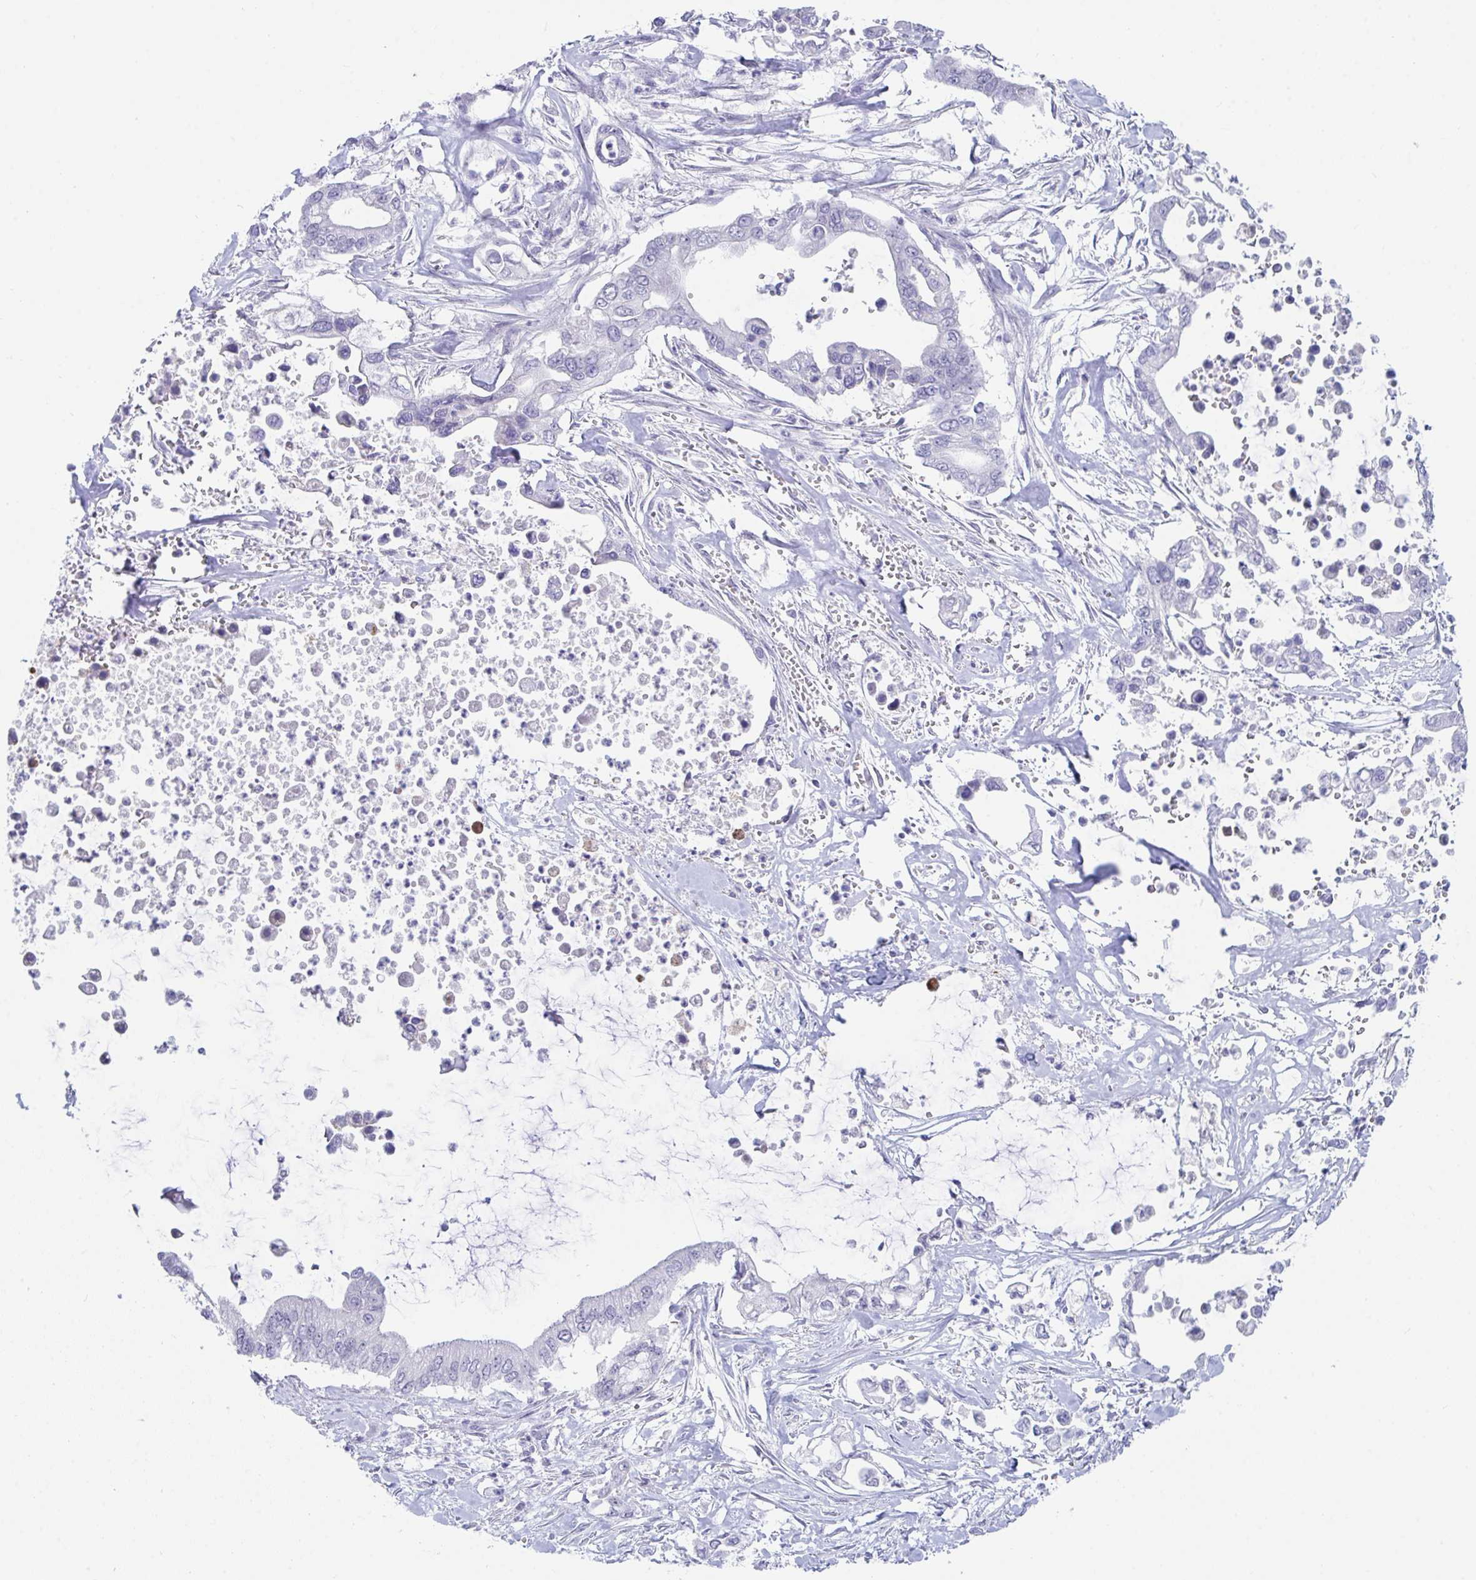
{"staining": {"intensity": "negative", "quantity": "none", "location": "none"}, "tissue": "pancreatic cancer", "cell_type": "Tumor cells", "image_type": "cancer", "snomed": [{"axis": "morphology", "description": "Adenocarcinoma, NOS"}, {"axis": "topography", "description": "Pancreas"}], "caption": "The image displays no staining of tumor cells in pancreatic adenocarcinoma. (Brightfield microscopy of DAB (3,3'-diaminobenzidine) immunohistochemistry (IHC) at high magnification).", "gene": "FAM156B", "patient": {"sex": "male", "age": 61}}